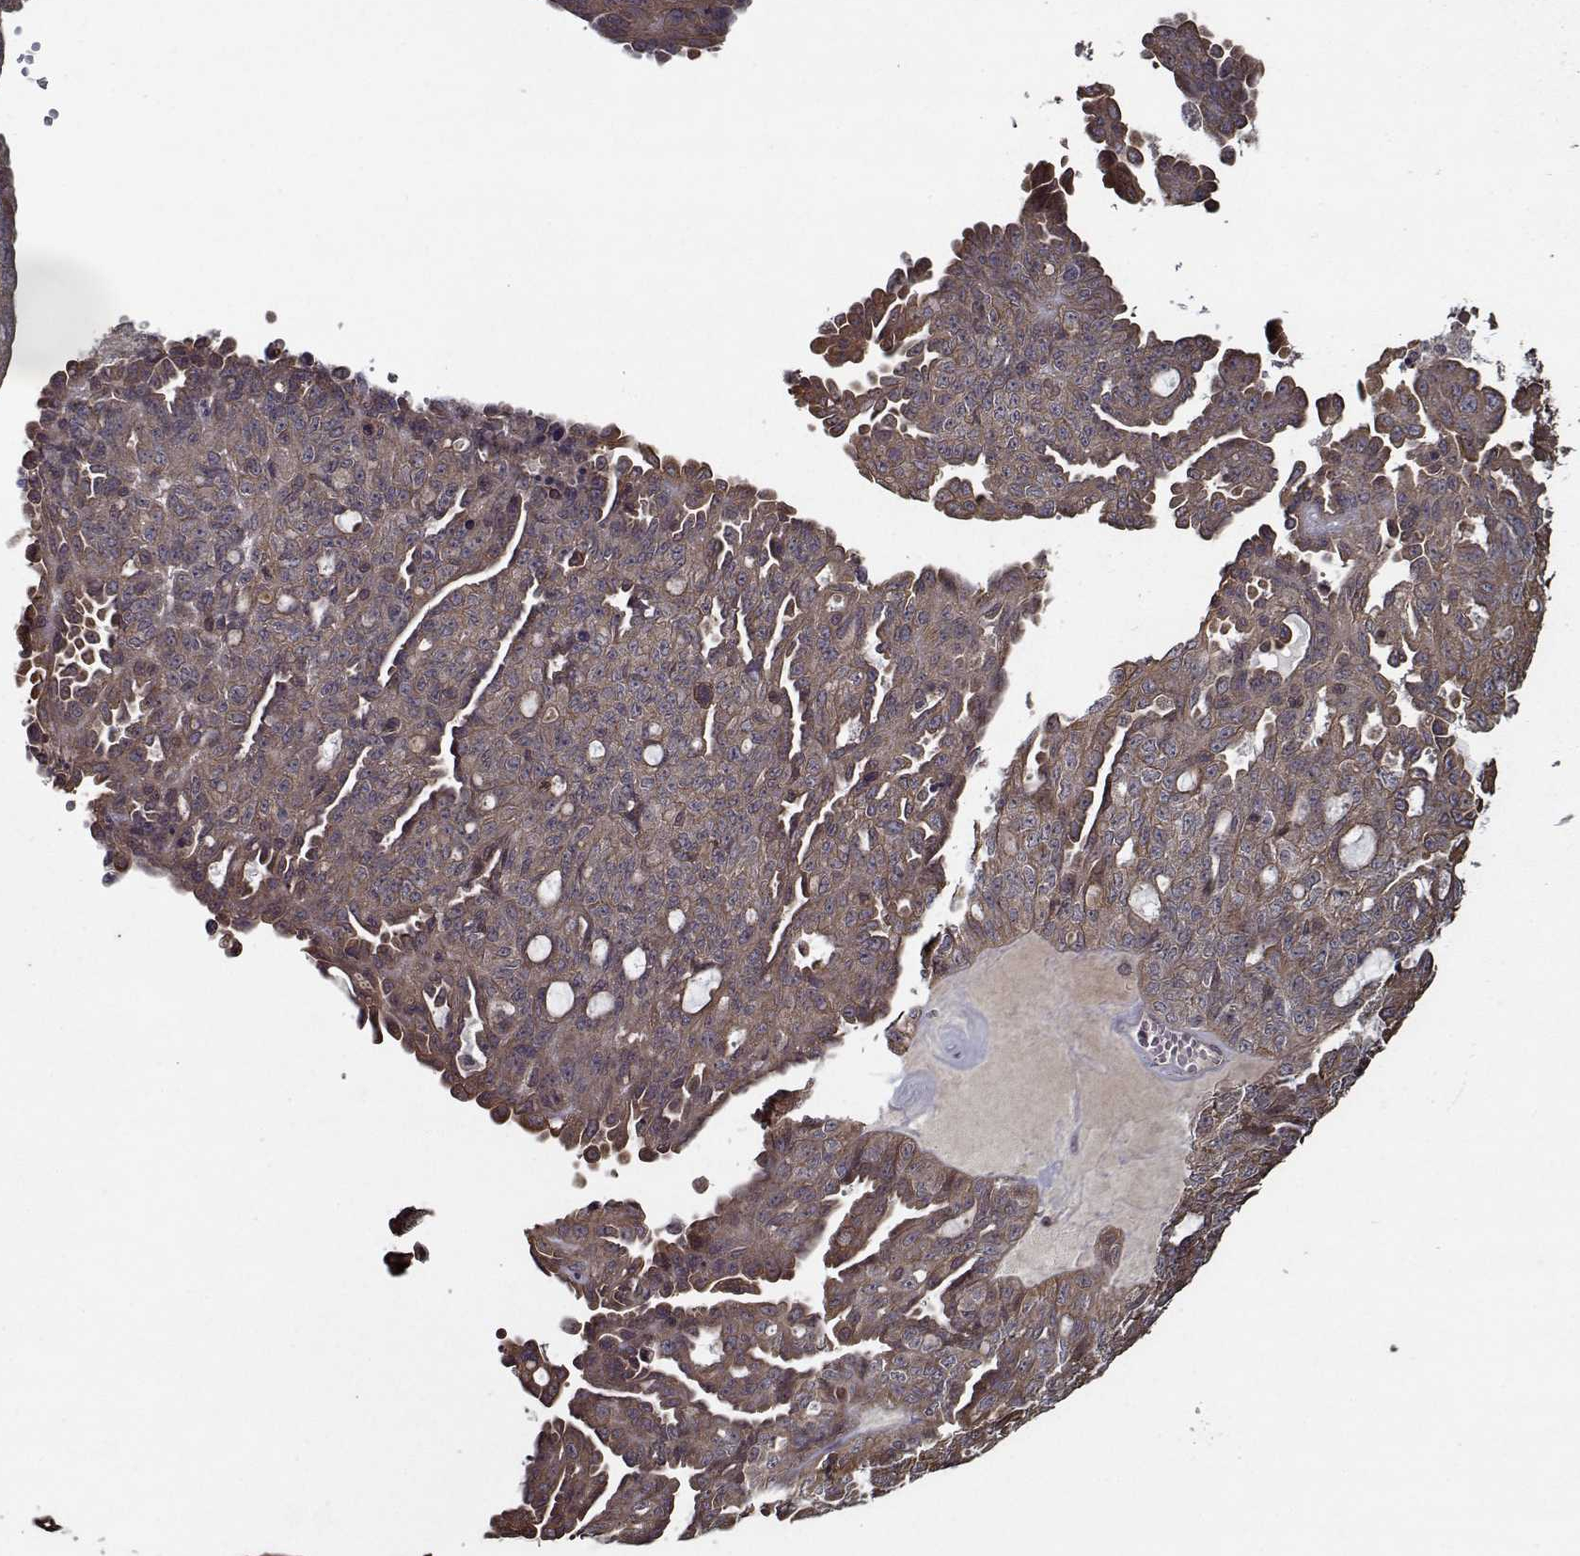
{"staining": {"intensity": "weak", "quantity": ">75%", "location": "cytoplasmic/membranous"}, "tissue": "ovarian cancer", "cell_type": "Tumor cells", "image_type": "cancer", "snomed": [{"axis": "morphology", "description": "Cystadenocarcinoma, serous, NOS"}, {"axis": "topography", "description": "Ovary"}], "caption": "An image showing weak cytoplasmic/membranous expression in about >75% of tumor cells in ovarian cancer (serous cystadenocarcinoma), as visualized by brown immunohistochemical staining.", "gene": "NLK", "patient": {"sex": "female", "age": 71}}